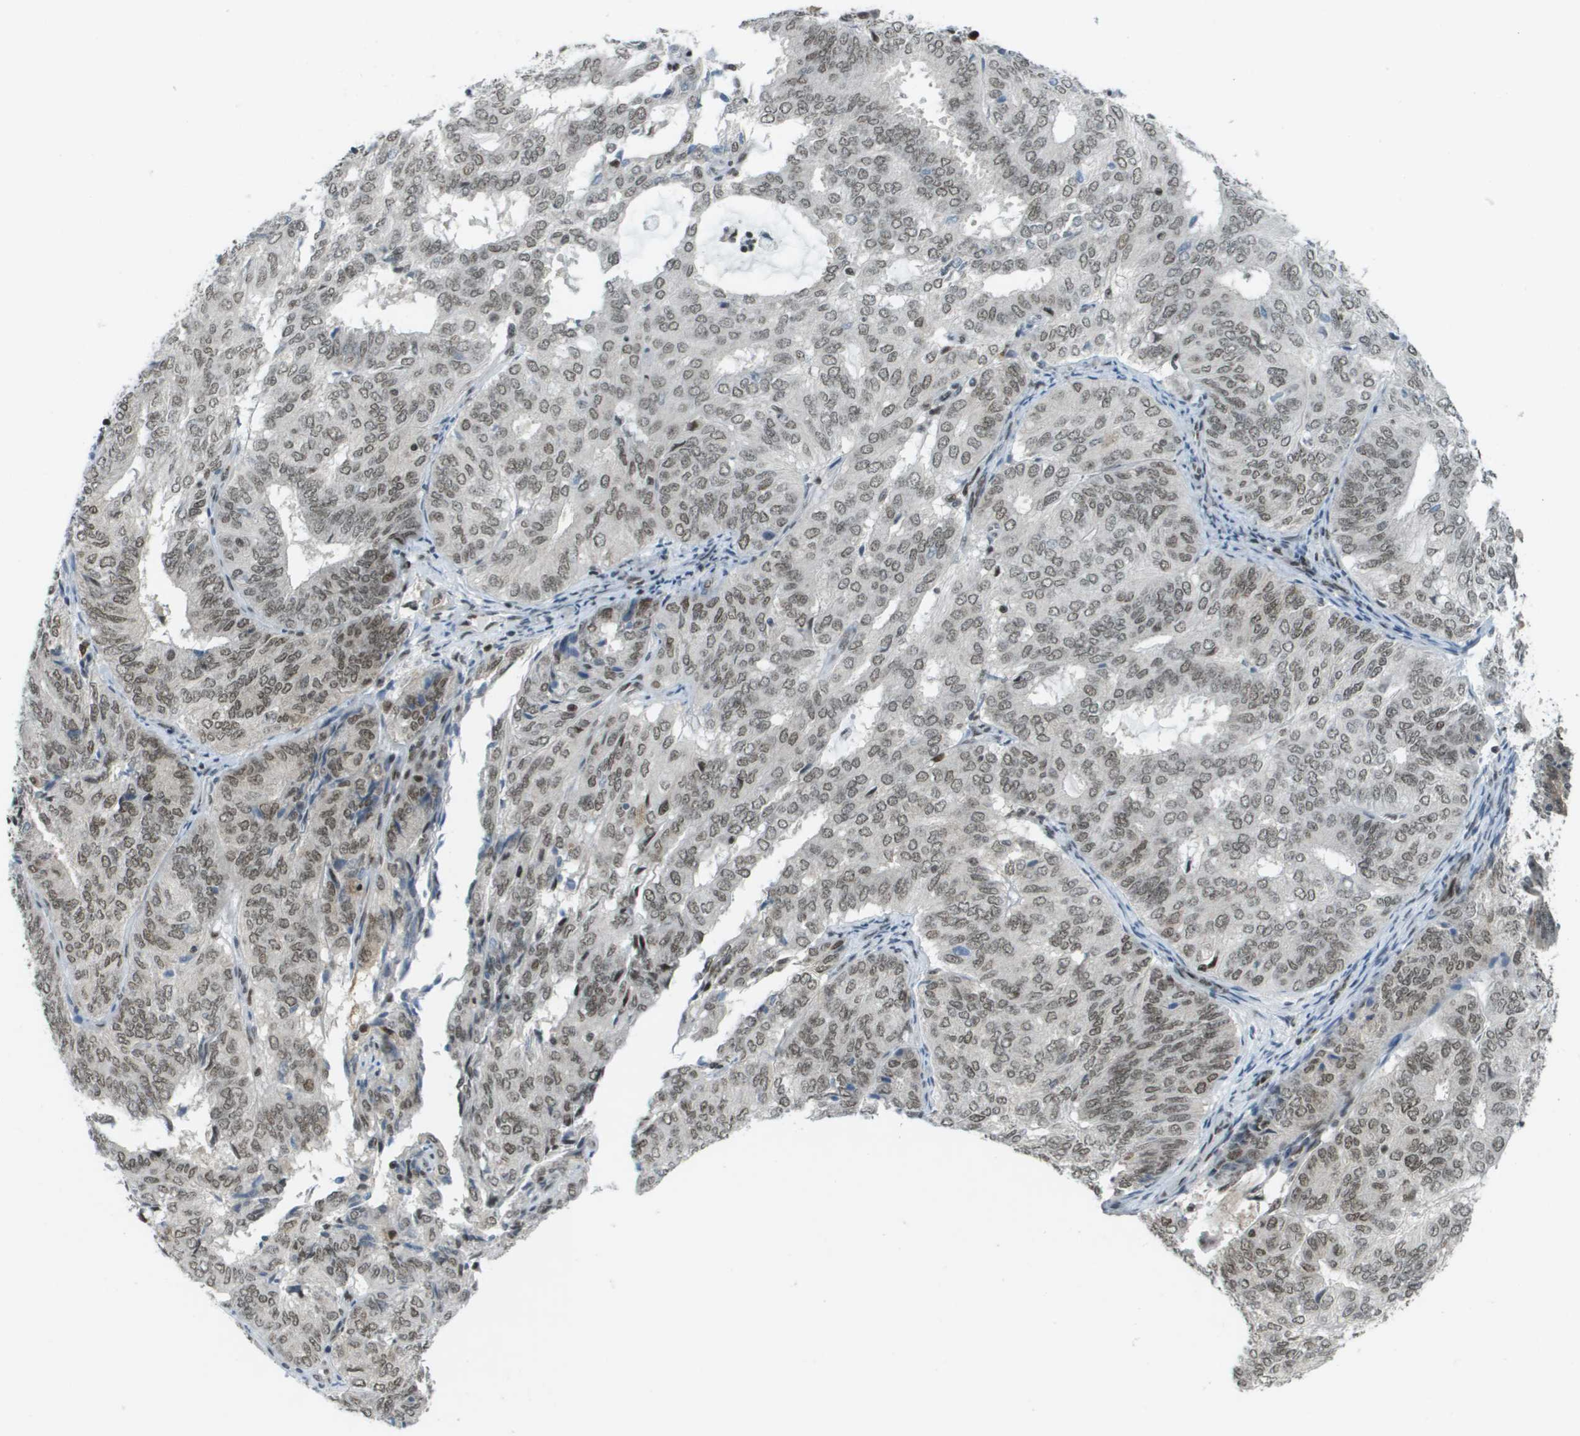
{"staining": {"intensity": "moderate", "quantity": "25%-75%", "location": "nuclear"}, "tissue": "endometrial cancer", "cell_type": "Tumor cells", "image_type": "cancer", "snomed": [{"axis": "morphology", "description": "Adenocarcinoma, NOS"}, {"axis": "topography", "description": "Uterus"}], "caption": "Approximately 25%-75% of tumor cells in human adenocarcinoma (endometrial) reveal moderate nuclear protein staining as visualized by brown immunohistochemical staining.", "gene": "IRF7", "patient": {"sex": "female", "age": 60}}